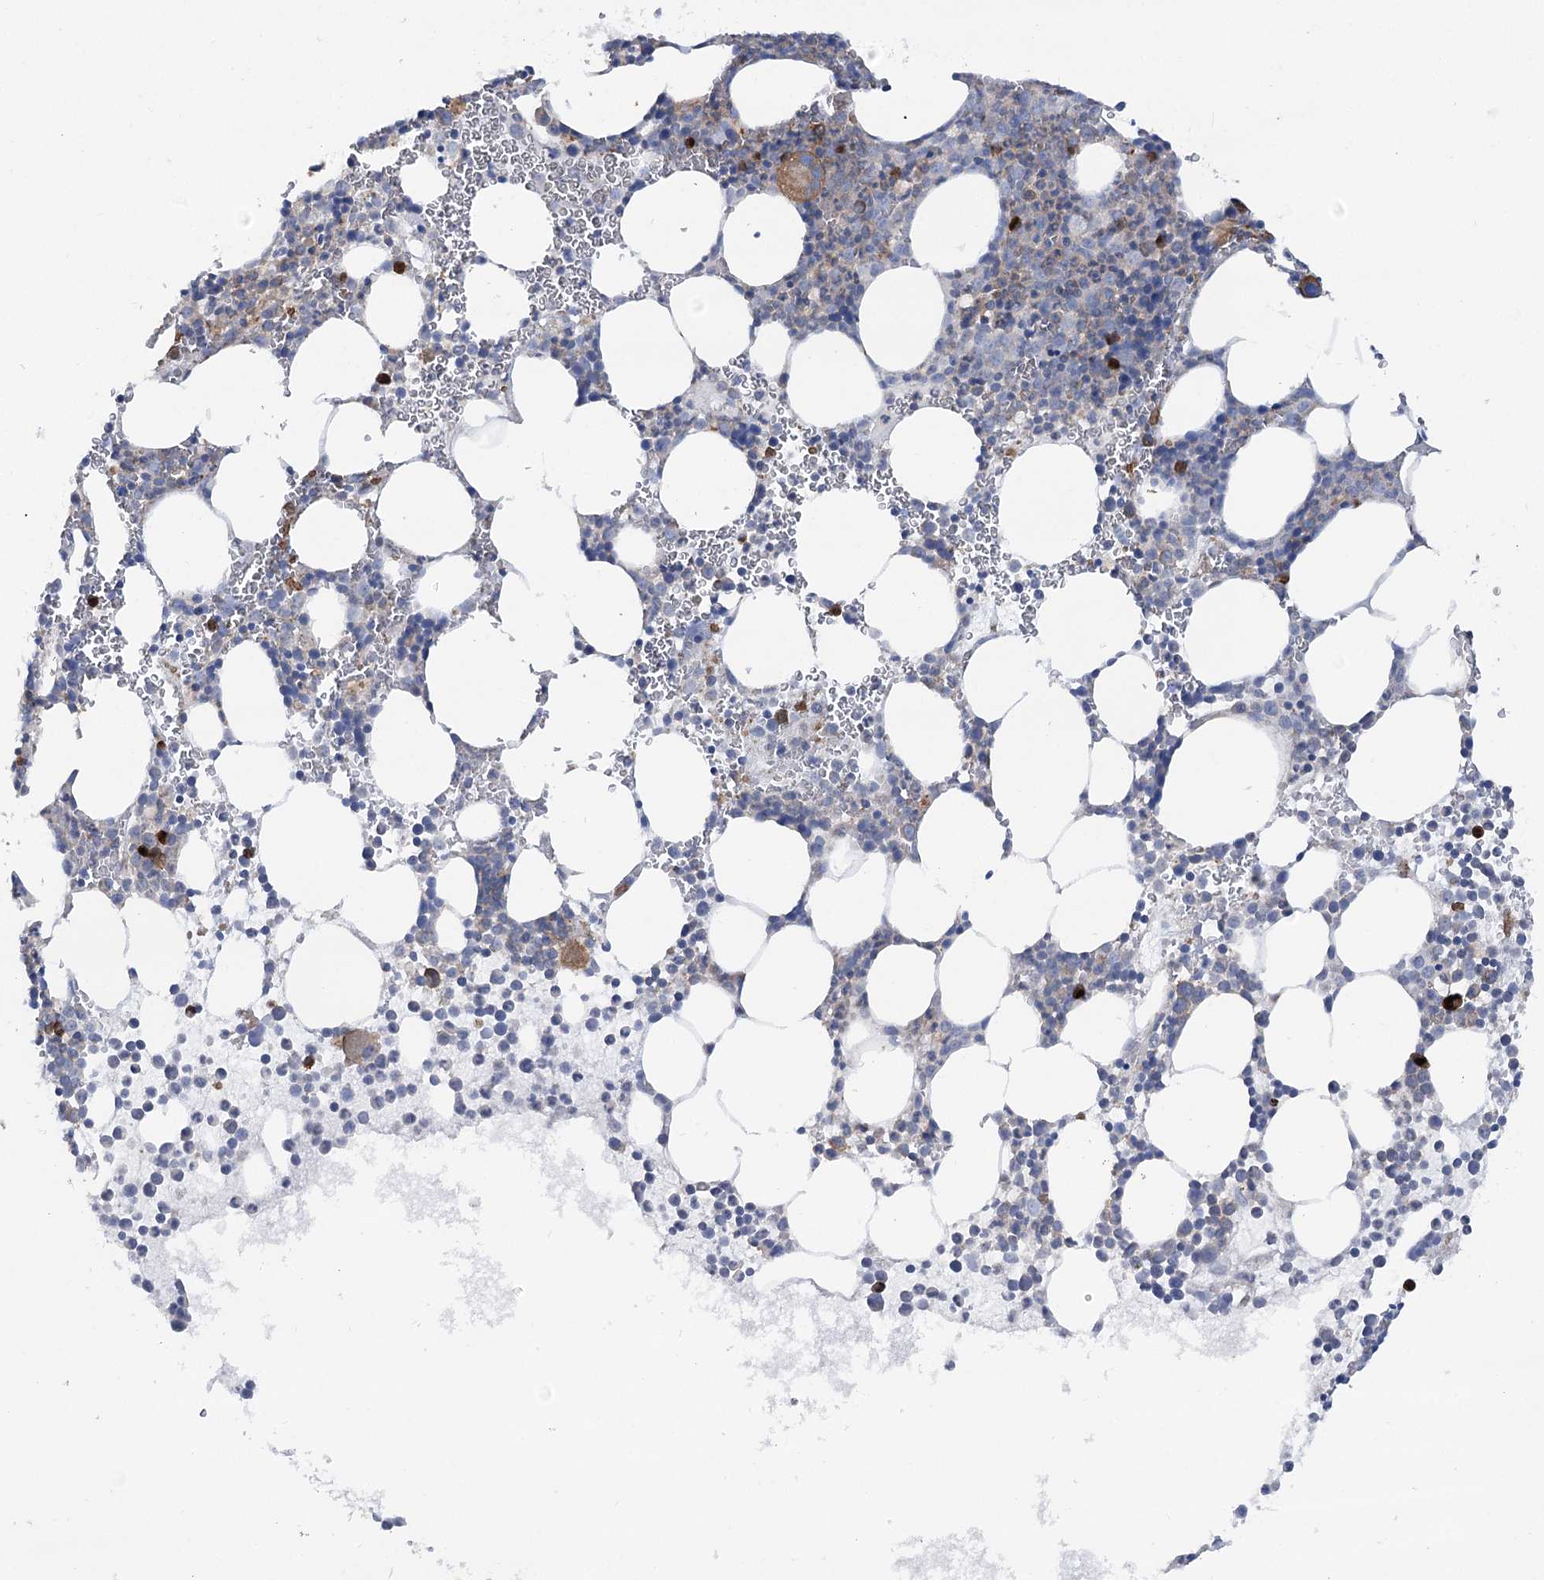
{"staining": {"intensity": "strong", "quantity": "<25%", "location": "cytoplasmic/membranous,nuclear"}, "tissue": "bone marrow", "cell_type": "Hematopoietic cells", "image_type": "normal", "snomed": [{"axis": "morphology", "description": "Normal tissue, NOS"}, {"axis": "topography", "description": "Bone marrow"}], "caption": "Human bone marrow stained with a brown dye exhibits strong cytoplasmic/membranous,nuclear positive staining in approximately <25% of hematopoietic cells.", "gene": "LARP1B", "patient": {"sex": "female", "age": 78}}